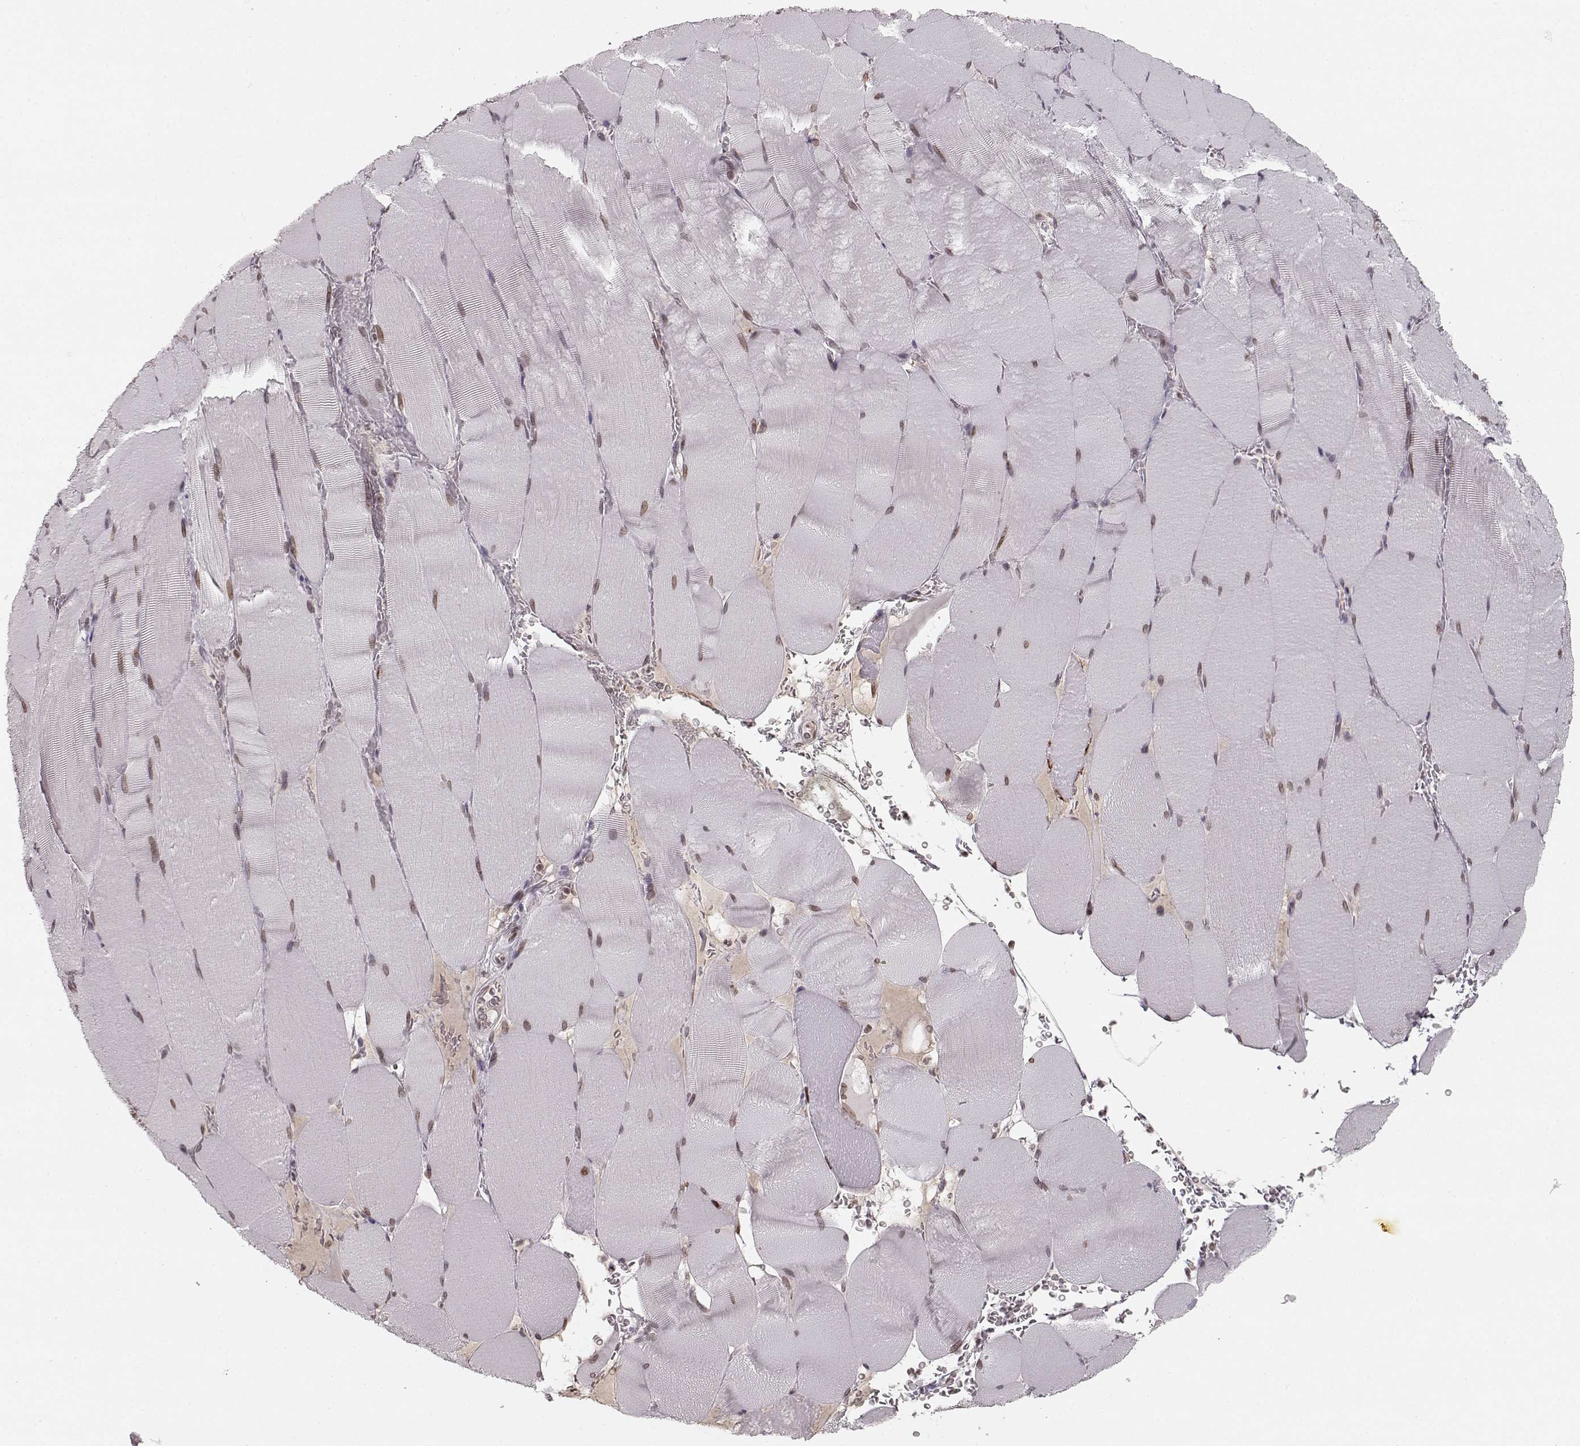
{"staining": {"intensity": "moderate", "quantity": "<25%", "location": "cytoplasmic/membranous,nuclear"}, "tissue": "skeletal muscle", "cell_type": "Myocytes", "image_type": "normal", "snomed": [{"axis": "morphology", "description": "Normal tissue, NOS"}, {"axis": "topography", "description": "Skeletal muscle"}], "caption": "A high-resolution image shows immunohistochemistry staining of unremarkable skeletal muscle, which reveals moderate cytoplasmic/membranous,nuclear expression in about <25% of myocytes. (brown staining indicates protein expression, while blue staining denotes nuclei).", "gene": "DCAF12", "patient": {"sex": "male", "age": 56}}